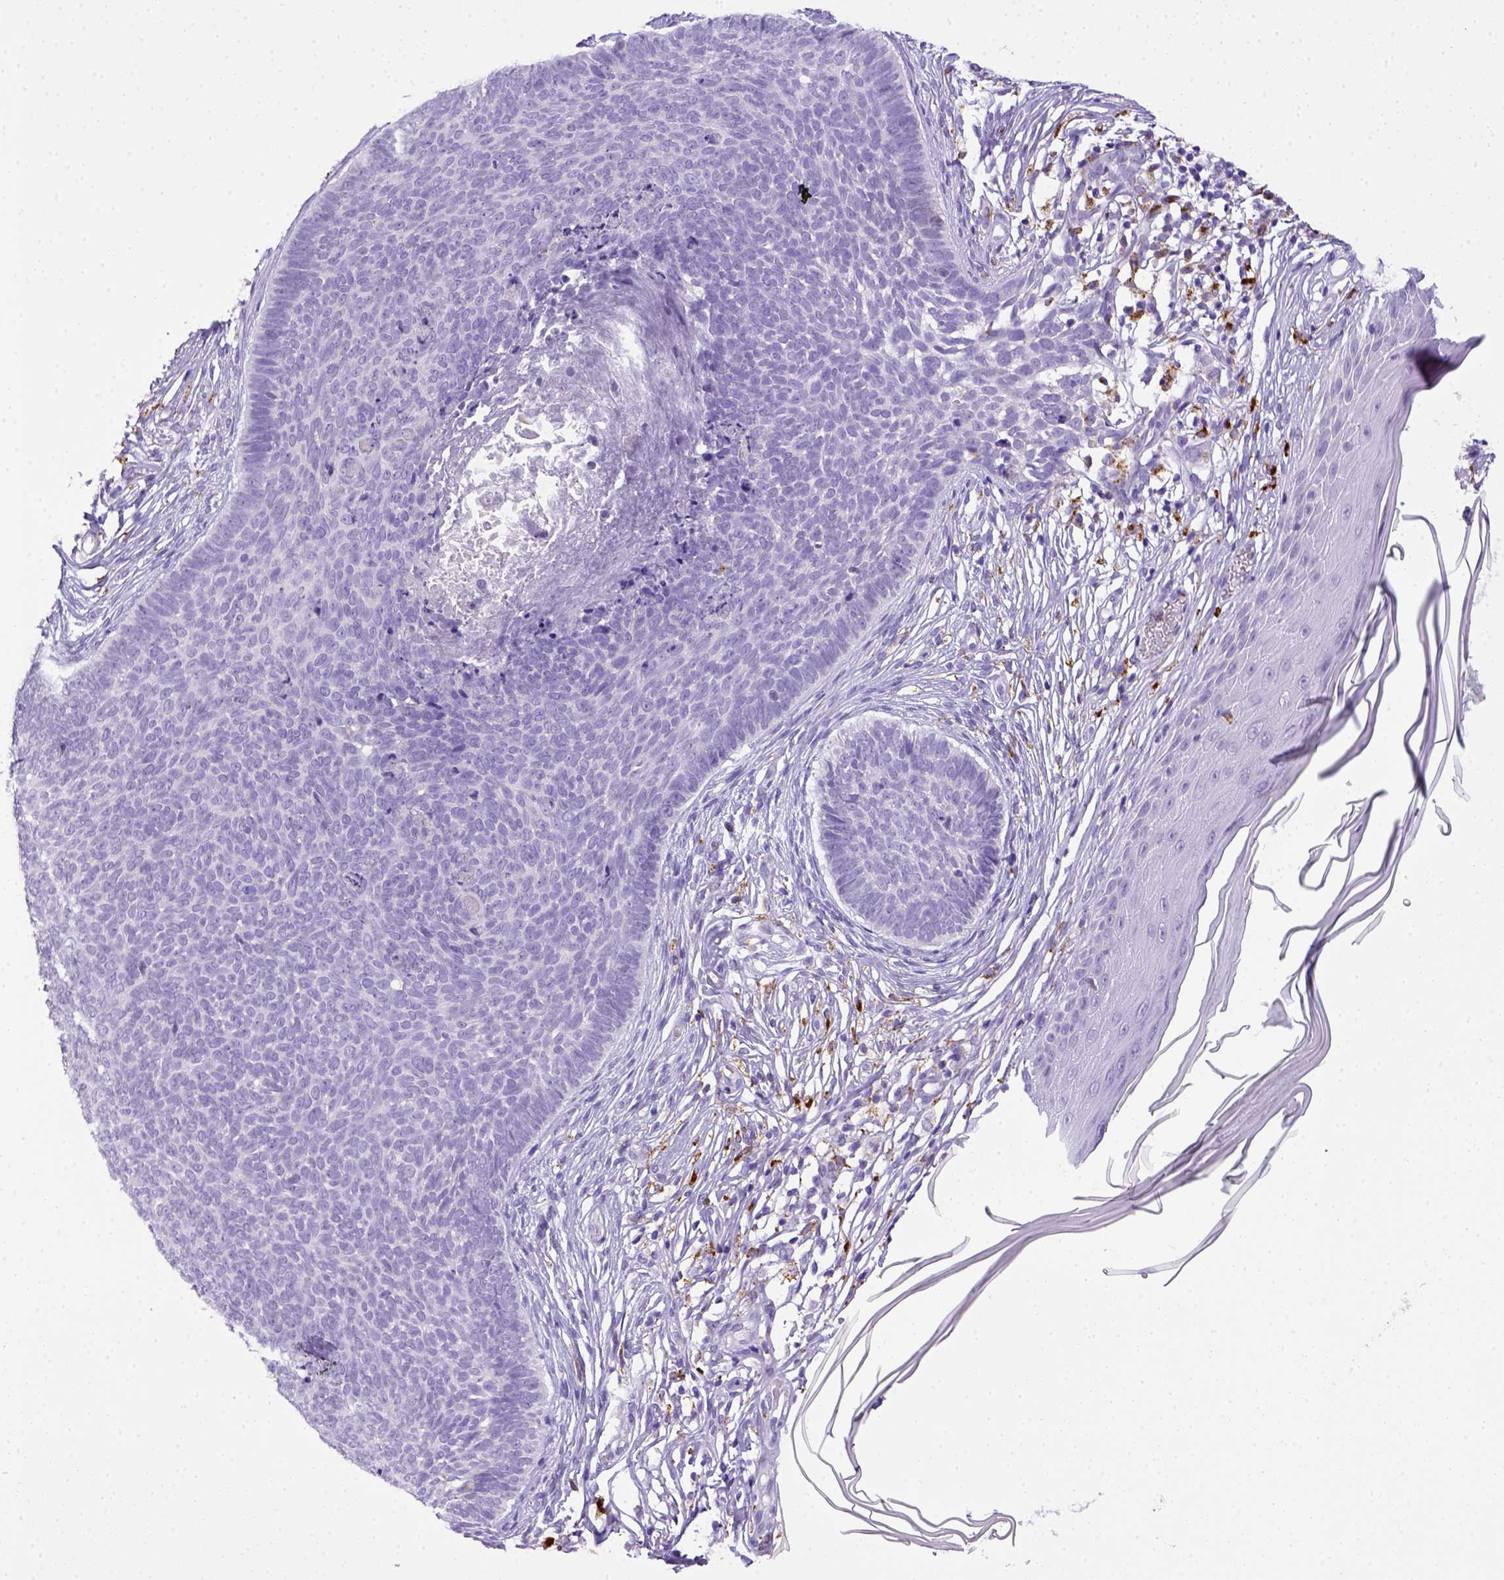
{"staining": {"intensity": "negative", "quantity": "none", "location": "none"}, "tissue": "skin cancer", "cell_type": "Tumor cells", "image_type": "cancer", "snomed": [{"axis": "morphology", "description": "Basal cell carcinoma"}, {"axis": "topography", "description": "Skin"}], "caption": "Protein analysis of basal cell carcinoma (skin) displays no significant staining in tumor cells.", "gene": "CD68", "patient": {"sex": "male", "age": 85}}